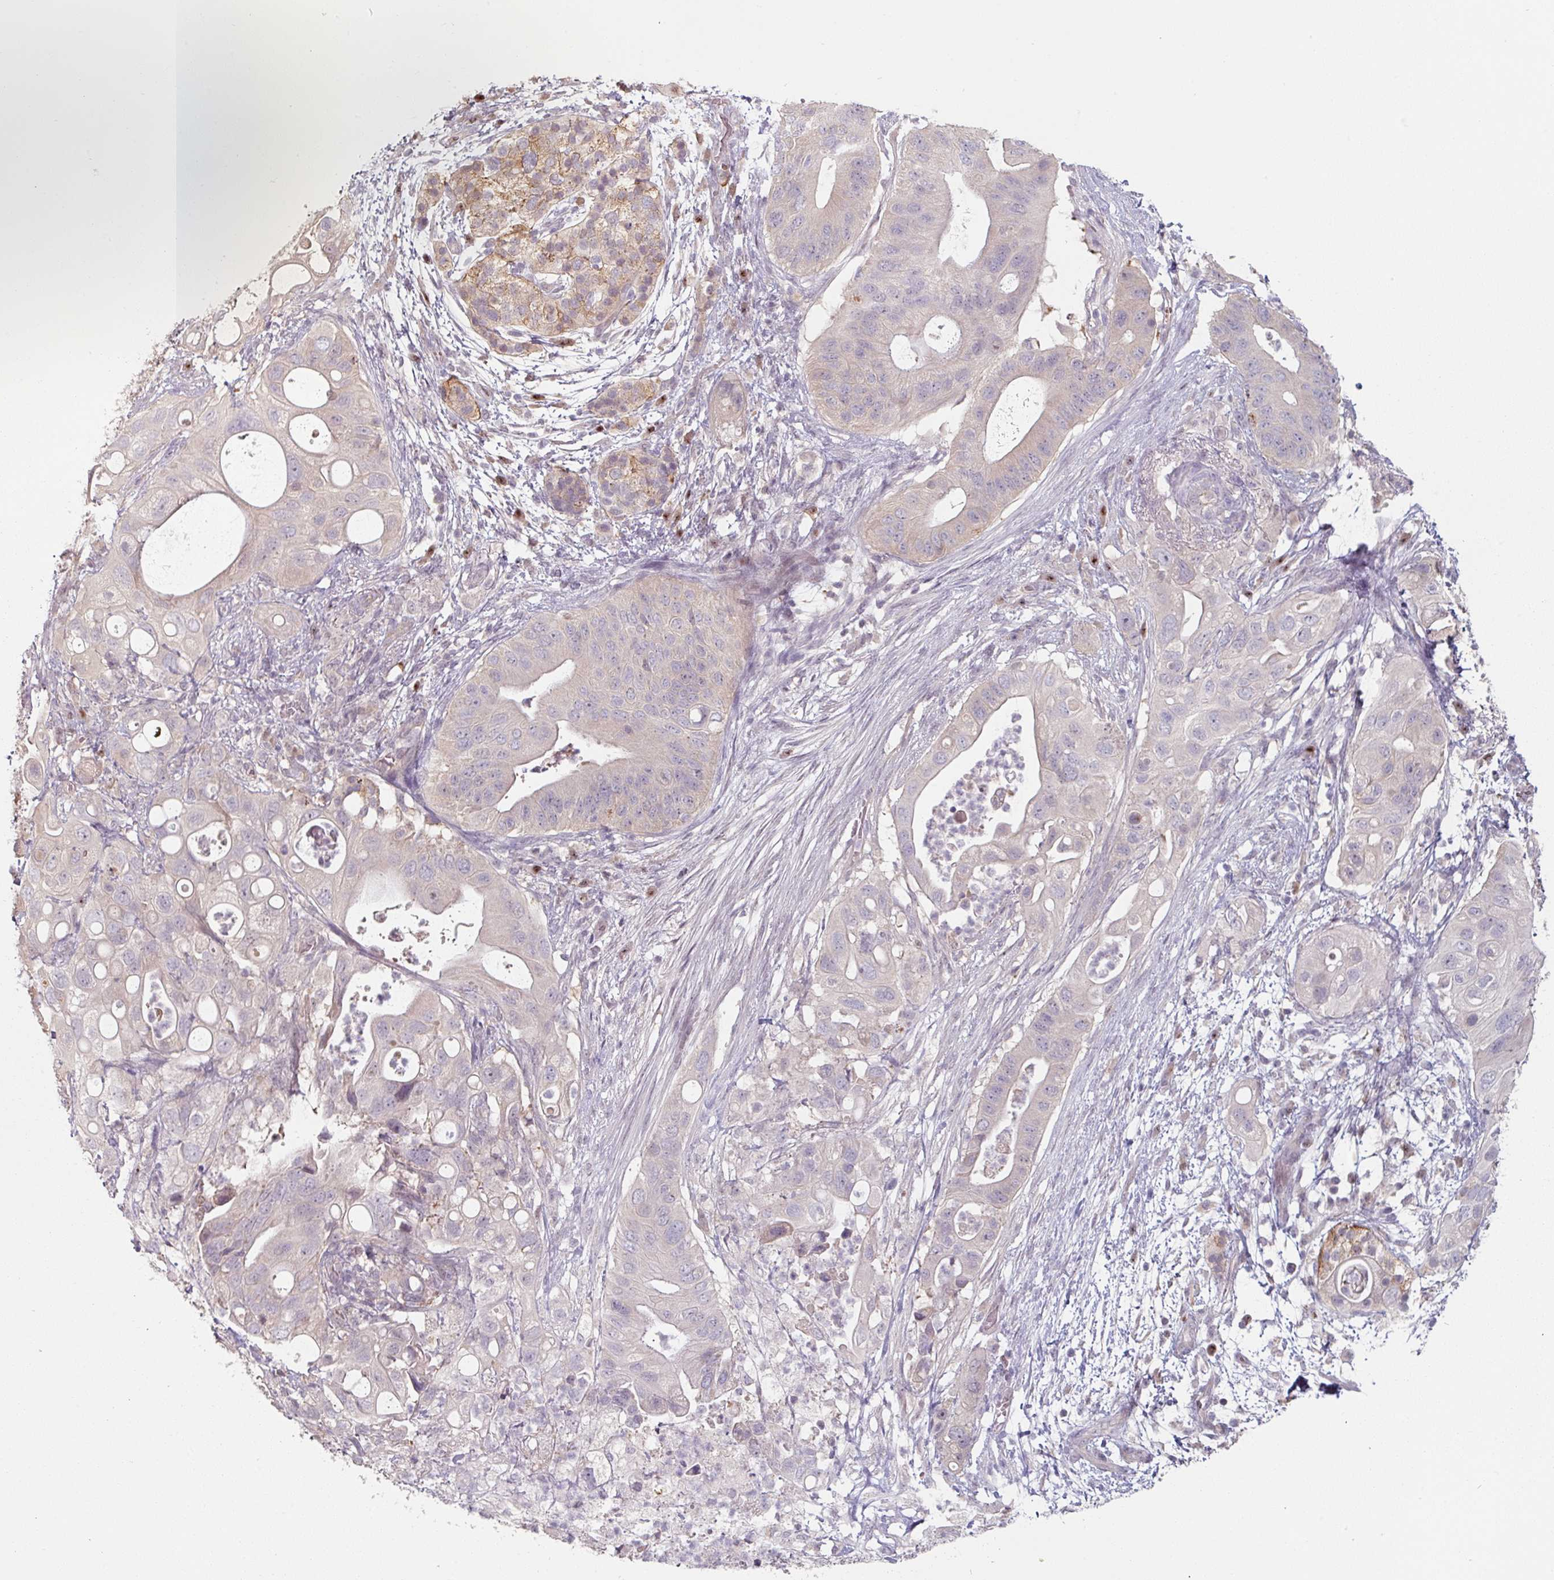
{"staining": {"intensity": "negative", "quantity": "none", "location": "none"}, "tissue": "pancreatic cancer", "cell_type": "Tumor cells", "image_type": "cancer", "snomed": [{"axis": "morphology", "description": "Adenocarcinoma, NOS"}, {"axis": "topography", "description": "Pancreas"}], "caption": "The micrograph reveals no significant staining in tumor cells of adenocarcinoma (pancreatic).", "gene": "ZBTB6", "patient": {"sex": "female", "age": 72}}